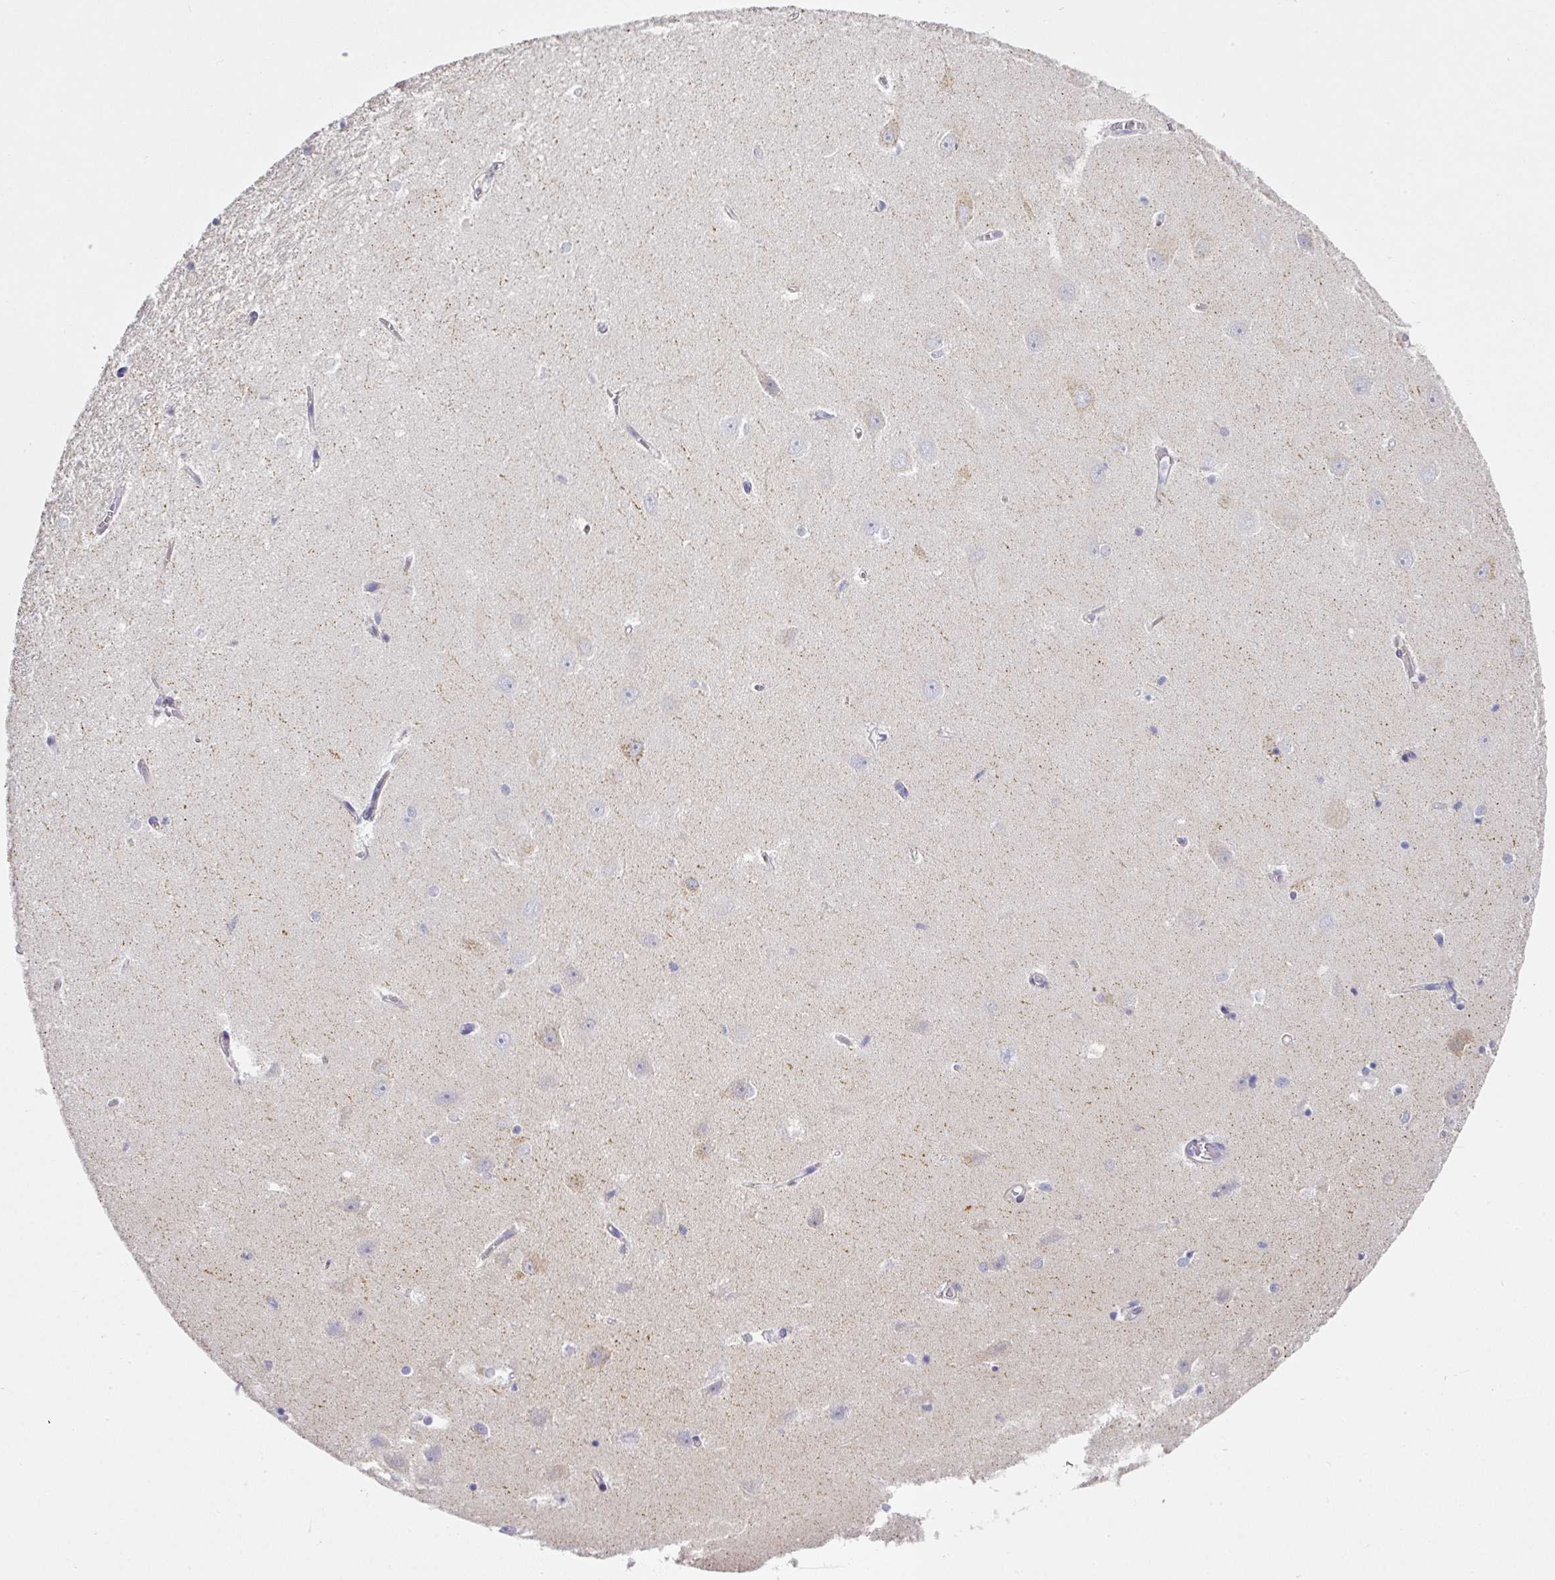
{"staining": {"intensity": "negative", "quantity": "none", "location": "none"}, "tissue": "hippocampus", "cell_type": "Glial cells", "image_type": "normal", "snomed": [{"axis": "morphology", "description": "Normal tissue, NOS"}, {"axis": "topography", "description": "Hippocampus"}], "caption": "Immunohistochemistry (IHC) of benign human hippocampus demonstrates no expression in glial cells.", "gene": "ANKRD29", "patient": {"sex": "female", "age": 64}}